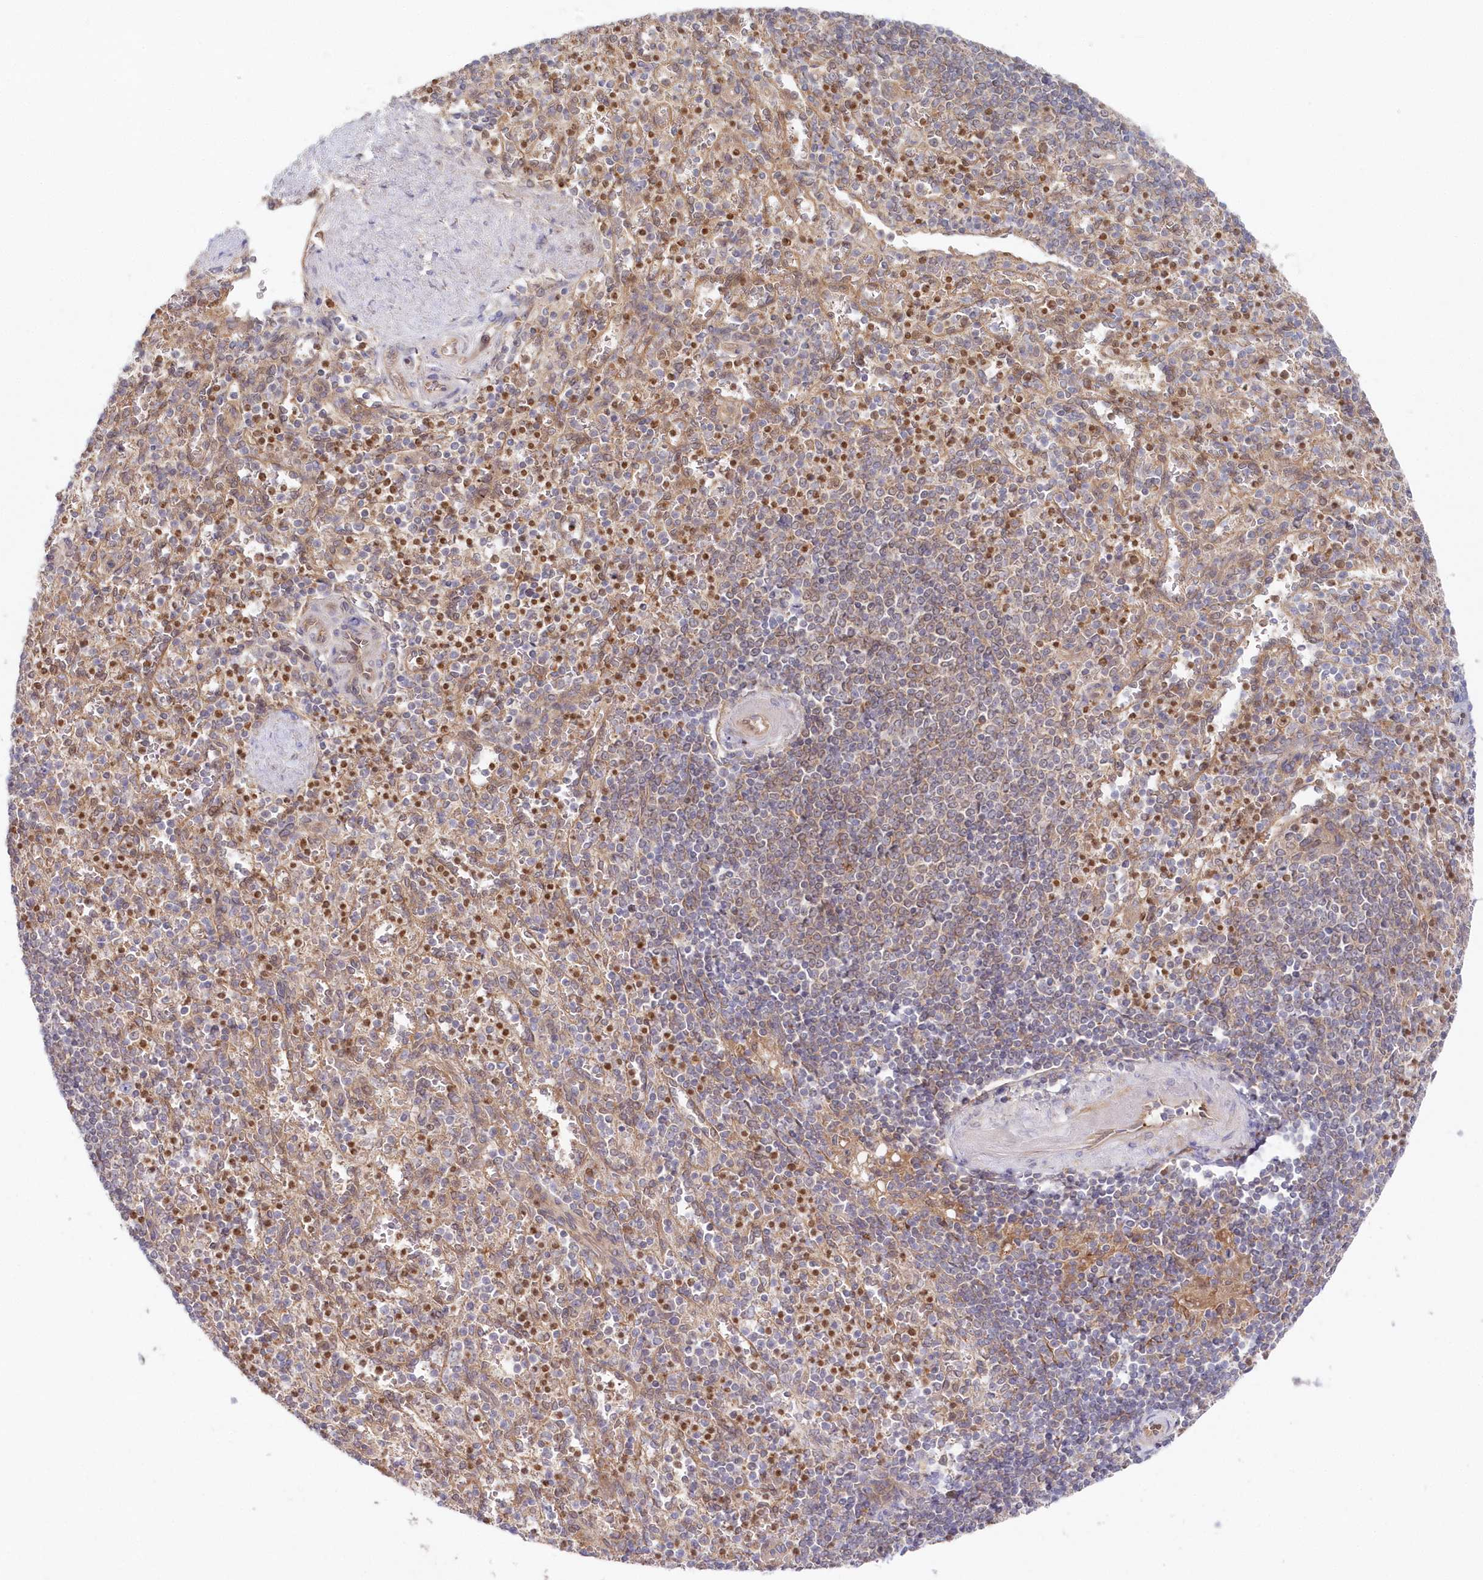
{"staining": {"intensity": "moderate", "quantity": "25%-75%", "location": "nuclear"}, "tissue": "spleen", "cell_type": "Cells in red pulp", "image_type": "normal", "snomed": [{"axis": "morphology", "description": "Normal tissue, NOS"}, {"axis": "topography", "description": "Spleen"}], "caption": "Immunohistochemical staining of normal human spleen shows medium levels of moderate nuclear expression in approximately 25%-75% of cells in red pulp.", "gene": "GBE1", "patient": {"sex": "female", "age": 74}}